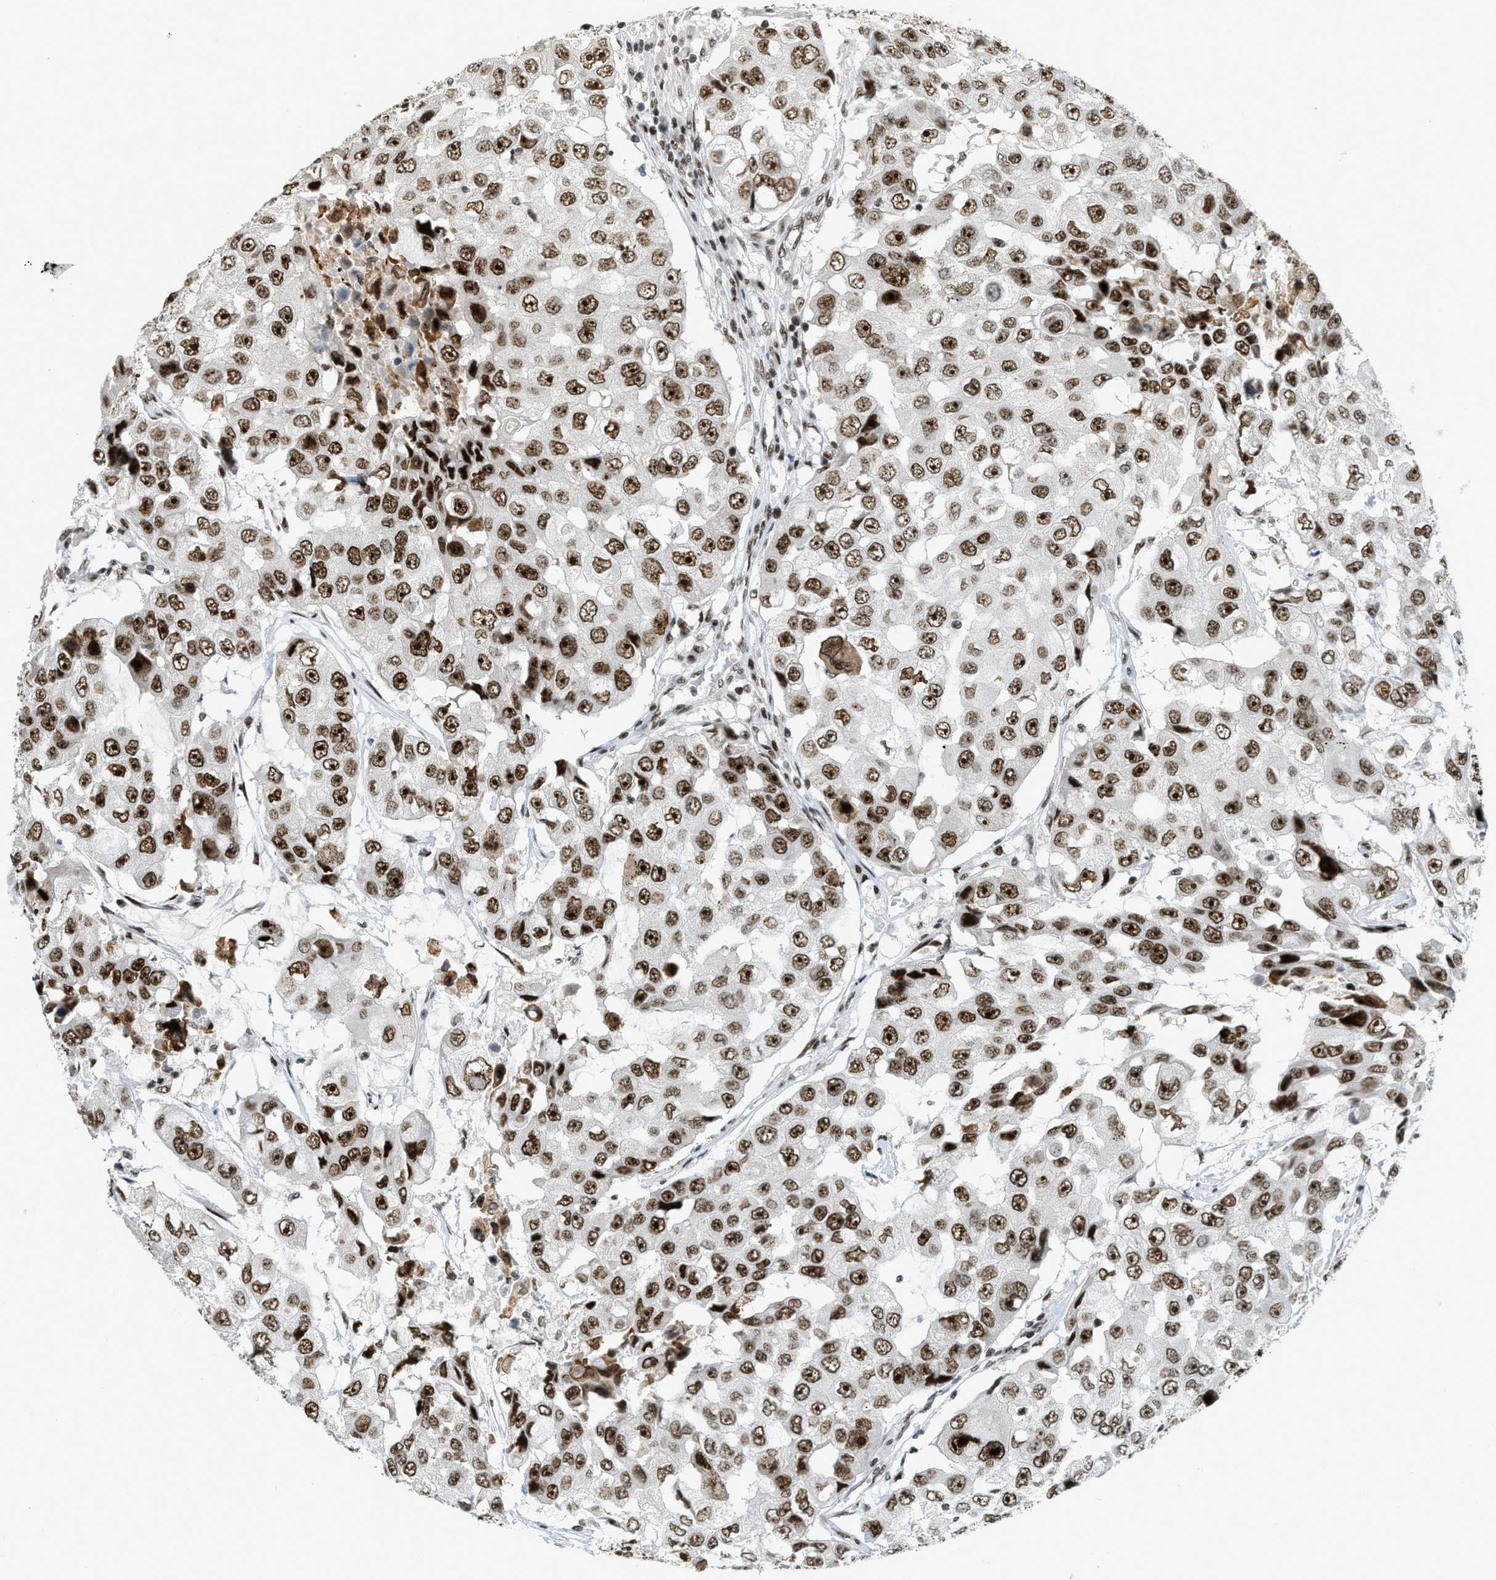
{"staining": {"intensity": "moderate", "quantity": ">75%", "location": "nuclear"}, "tissue": "breast cancer", "cell_type": "Tumor cells", "image_type": "cancer", "snomed": [{"axis": "morphology", "description": "Duct carcinoma"}, {"axis": "topography", "description": "Breast"}], "caption": "The immunohistochemical stain labels moderate nuclear expression in tumor cells of breast cancer tissue.", "gene": "URB1", "patient": {"sex": "female", "age": 27}}